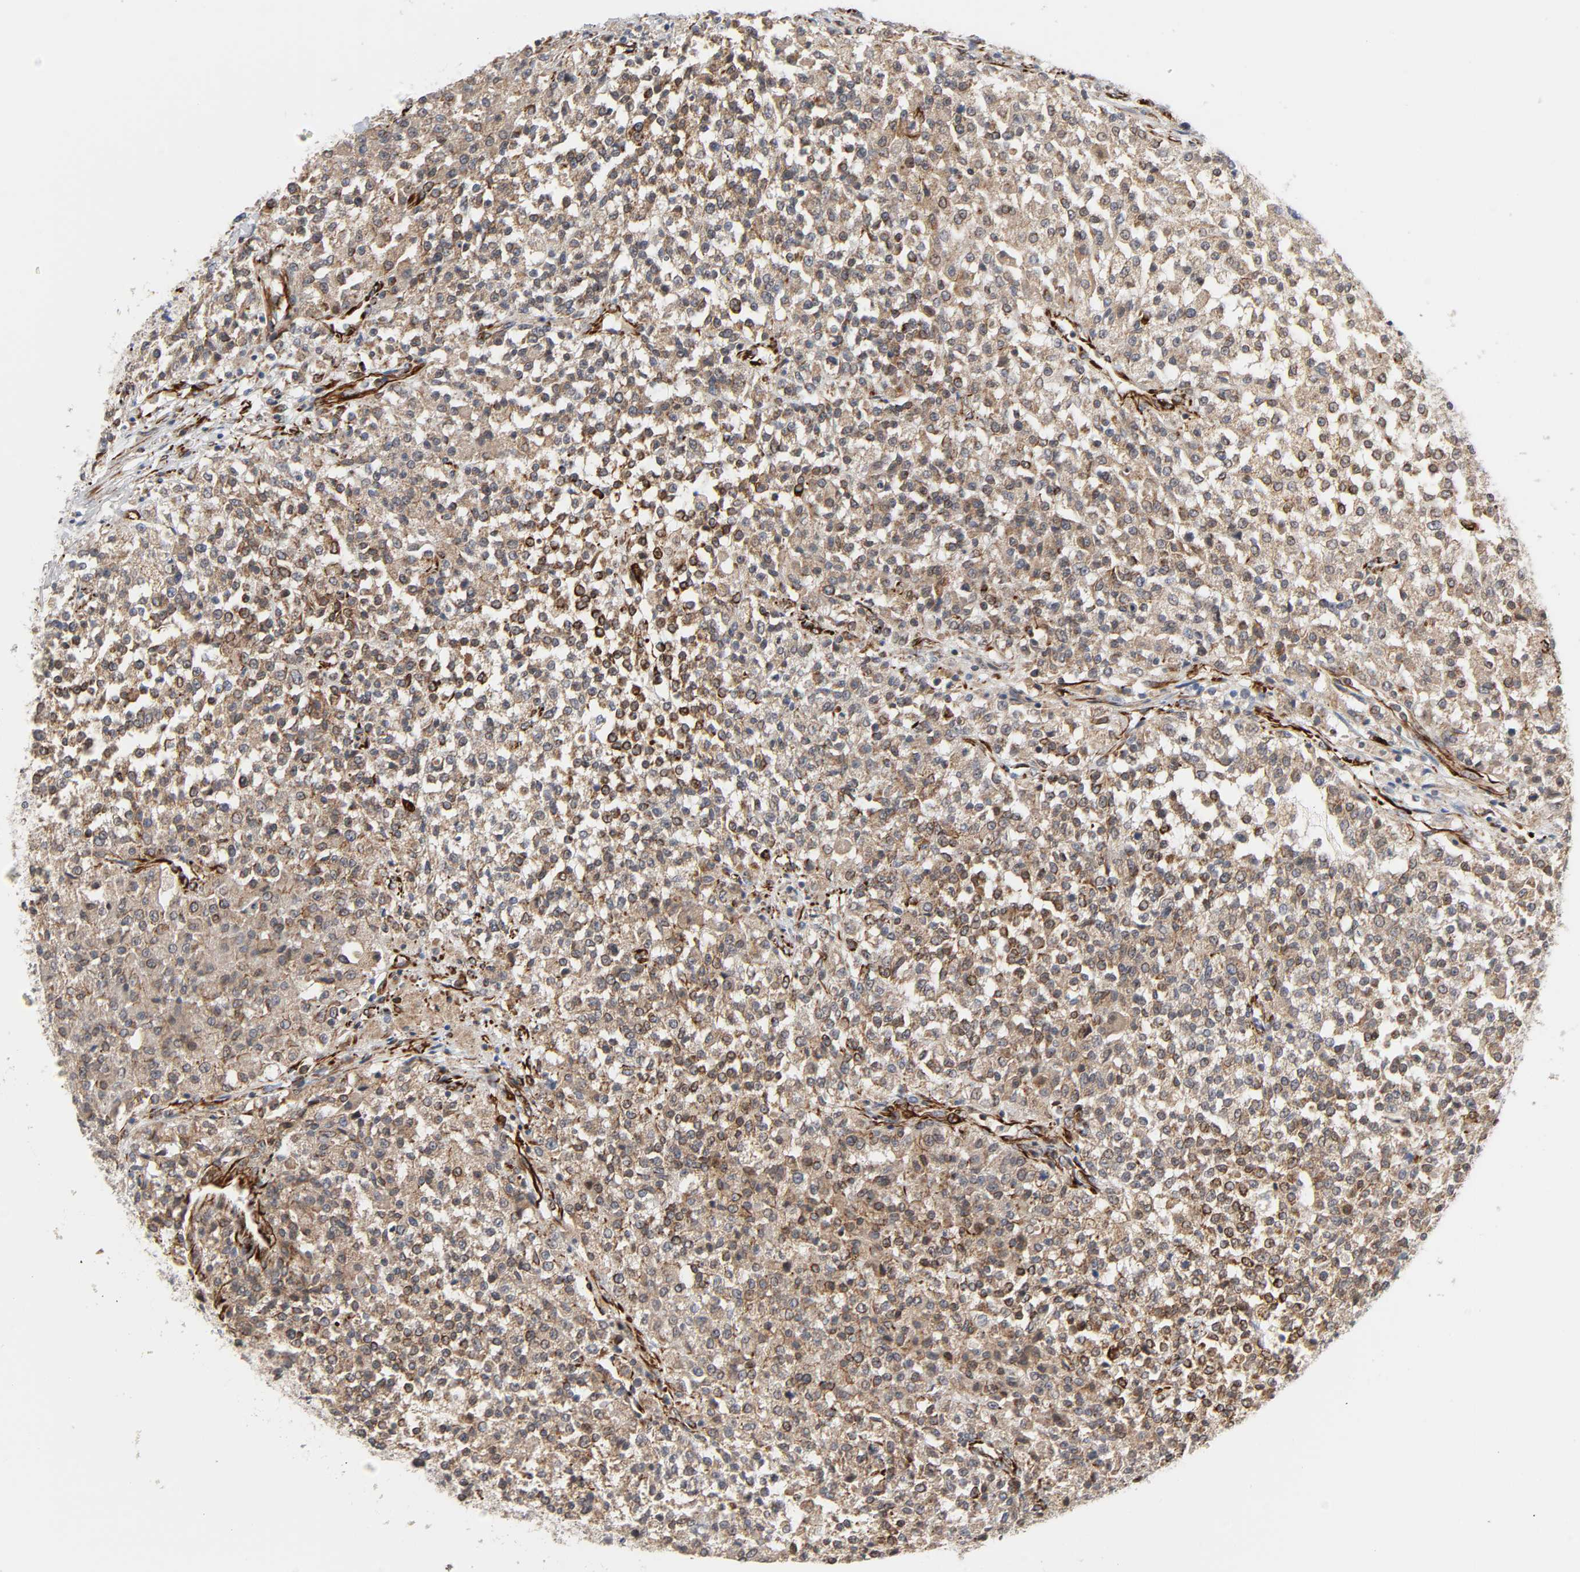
{"staining": {"intensity": "moderate", "quantity": ">75%", "location": "cytoplasmic/membranous"}, "tissue": "testis cancer", "cell_type": "Tumor cells", "image_type": "cancer", "snomed": [{"axis": "morphology", "description": "Seminoma, NOS"}, {"axis": "topography", "description": "Testis"}], "caption": "Human seminoma (testis) stained with a brown dye shows moderate cytoplasmic/membranous positive expression in about >75% of tumor cells.", "gene": "FAM118A", "patient": {"sex": "male", "age": 59}}